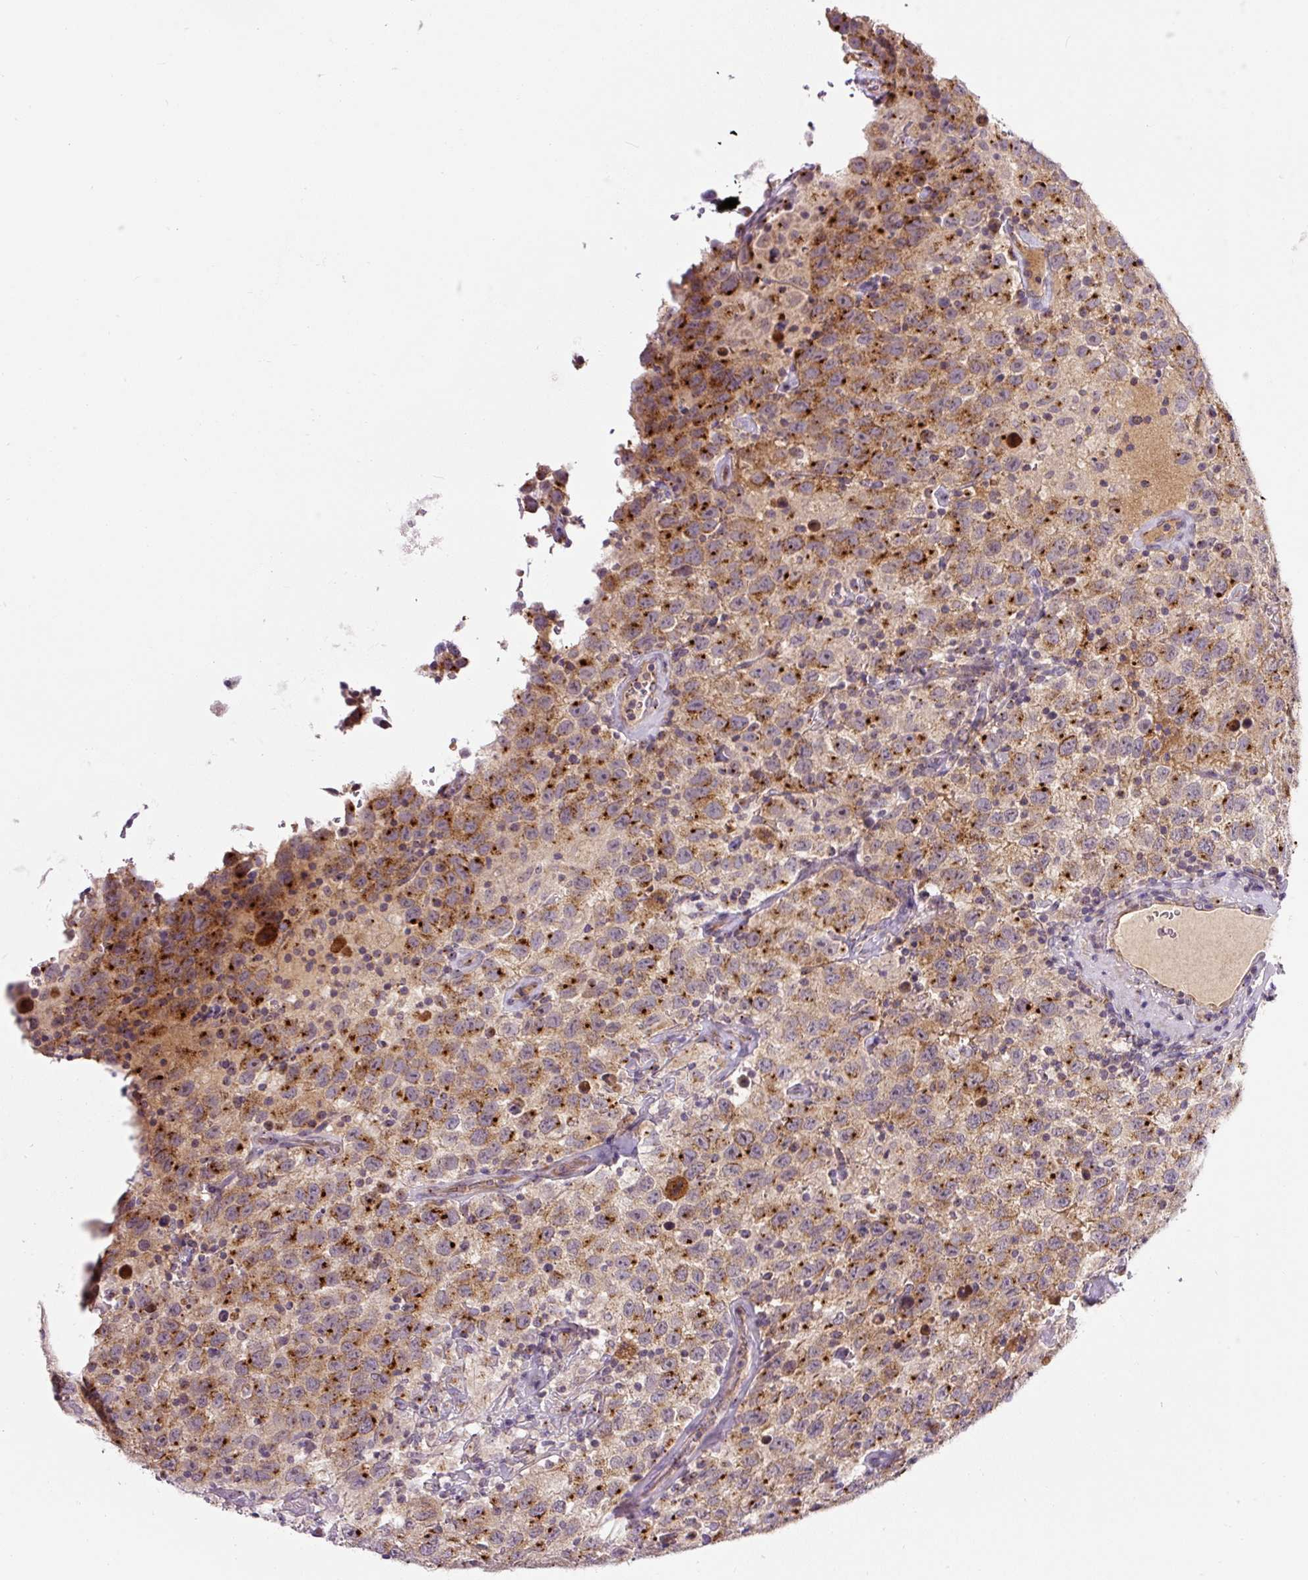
{"staining": {"intensity": "moderate", "quantity": "25%-75%", "location": "cytoplasmic/membranous"}, "tissue": "testis cancer", "cell_type": "Tumor cells", "image_type": "cancer", "snomed": [{"axis": "morphology", "description": "Seminoma, NOS"}, {"axis": "topography", "description": "Testis"}], "caption": "Immunohistochemical staining of testis cancer (seminoma) demonstrates medium levels of moderate cytoplasmic/membranous protein expression in approximately 25%-75% of tumor cells. (IHC, brightfield microscopy, high magnification).", "gene": "PCM1", "patient": {"sex": "male", "age": 41}}